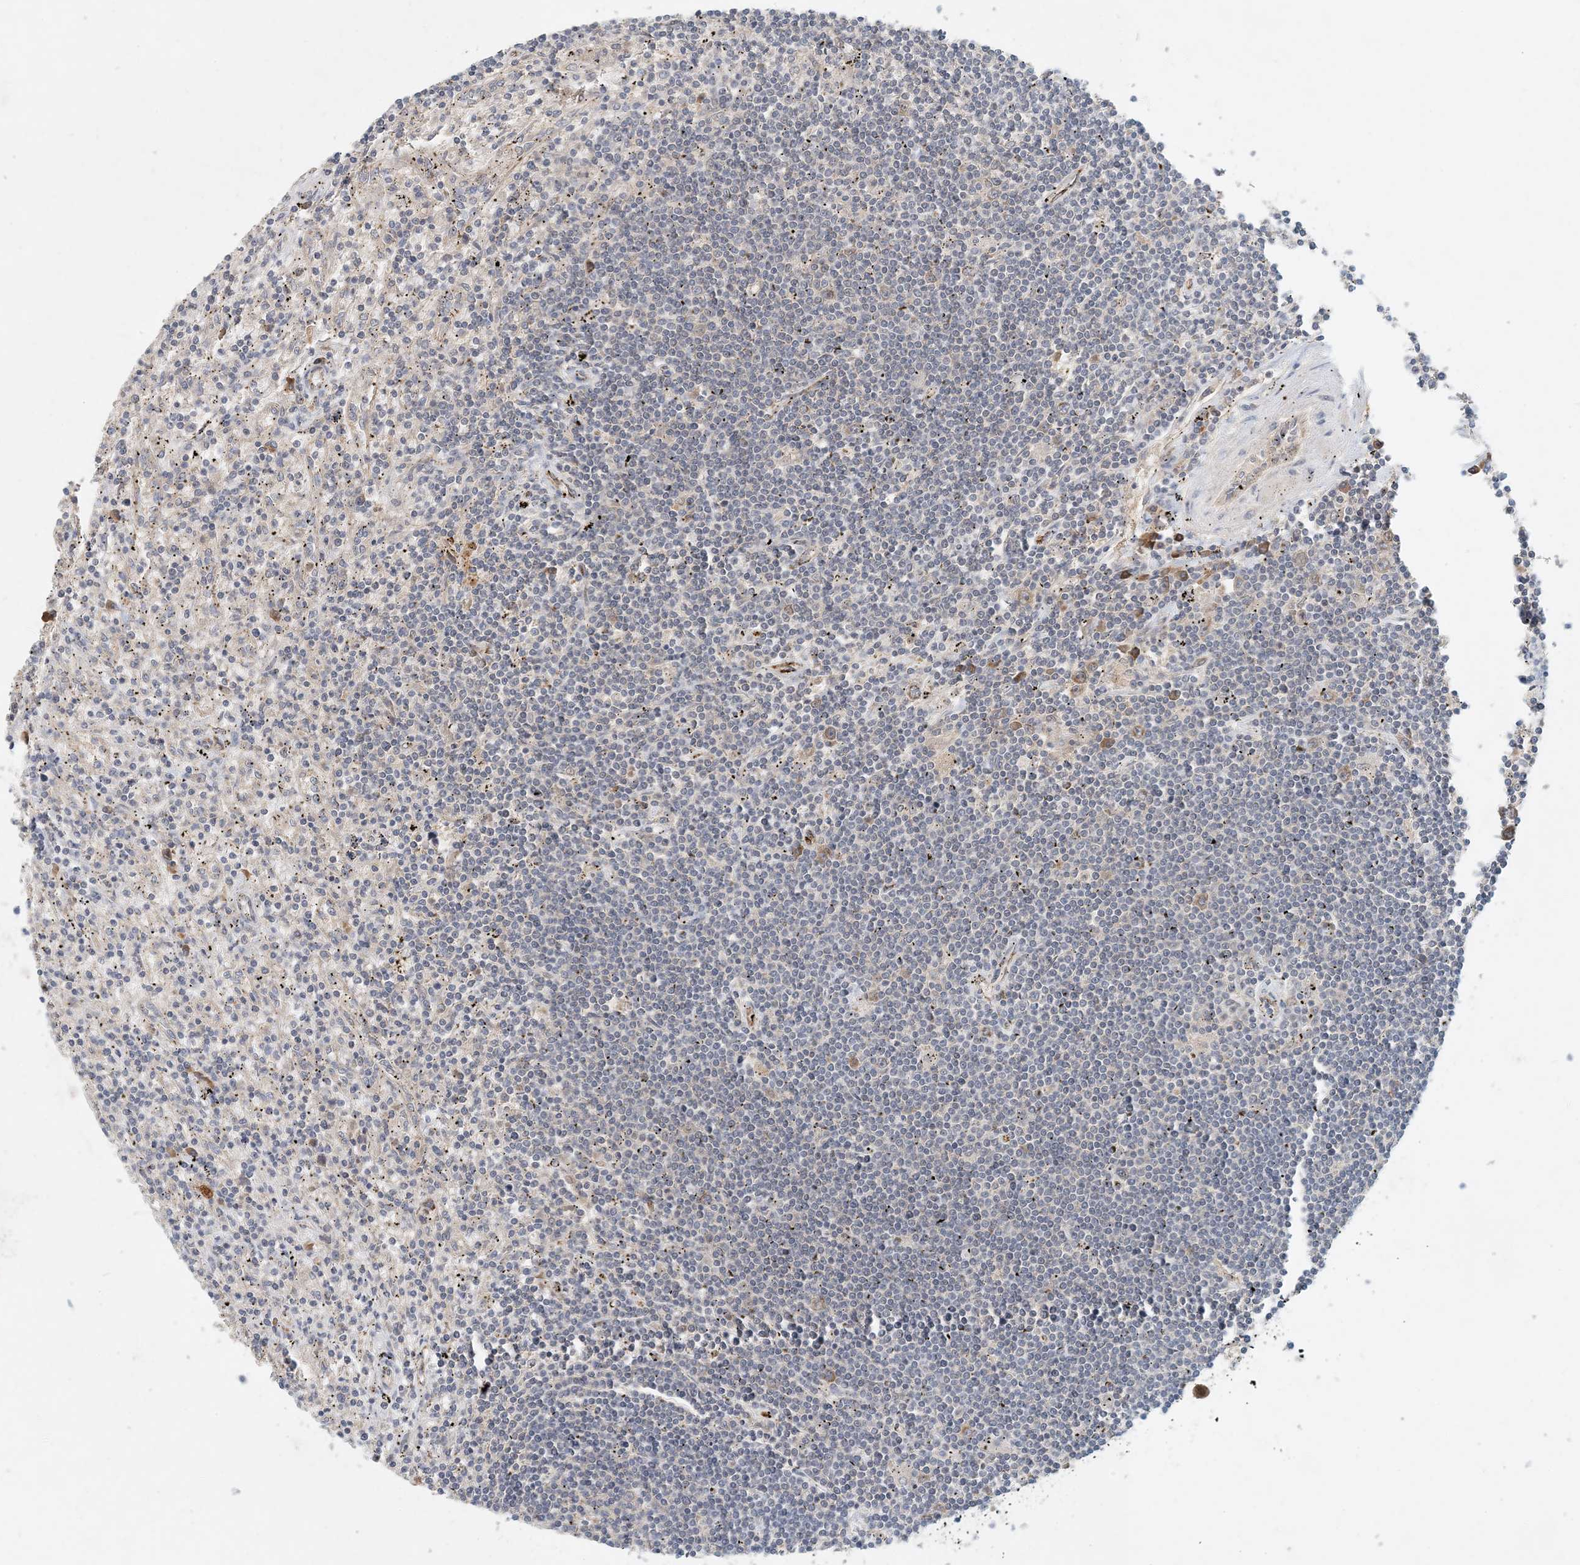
{"staining": {"intensity": "negative", "quantity": "none", "location": "none"}, "tissue": "lymphoma", "cell_type": "Tumor cells", "image_type": "cancer", "snomed": [{"axis": "morphology", "description": "Malignant lymphoma, non-Hodgkin's type, Low grade"}, {"axis": "topography", "description": "Spleen"}], "caption": "Photomicrograph shows no significant protein staining in tumor cells of lymphoma. (DAB (3,3'-diaminobenzidine) immunohistochemistry, high magnification).", "gene": "ZBTB3", "patient": {"sex": "male", "age": 76}}